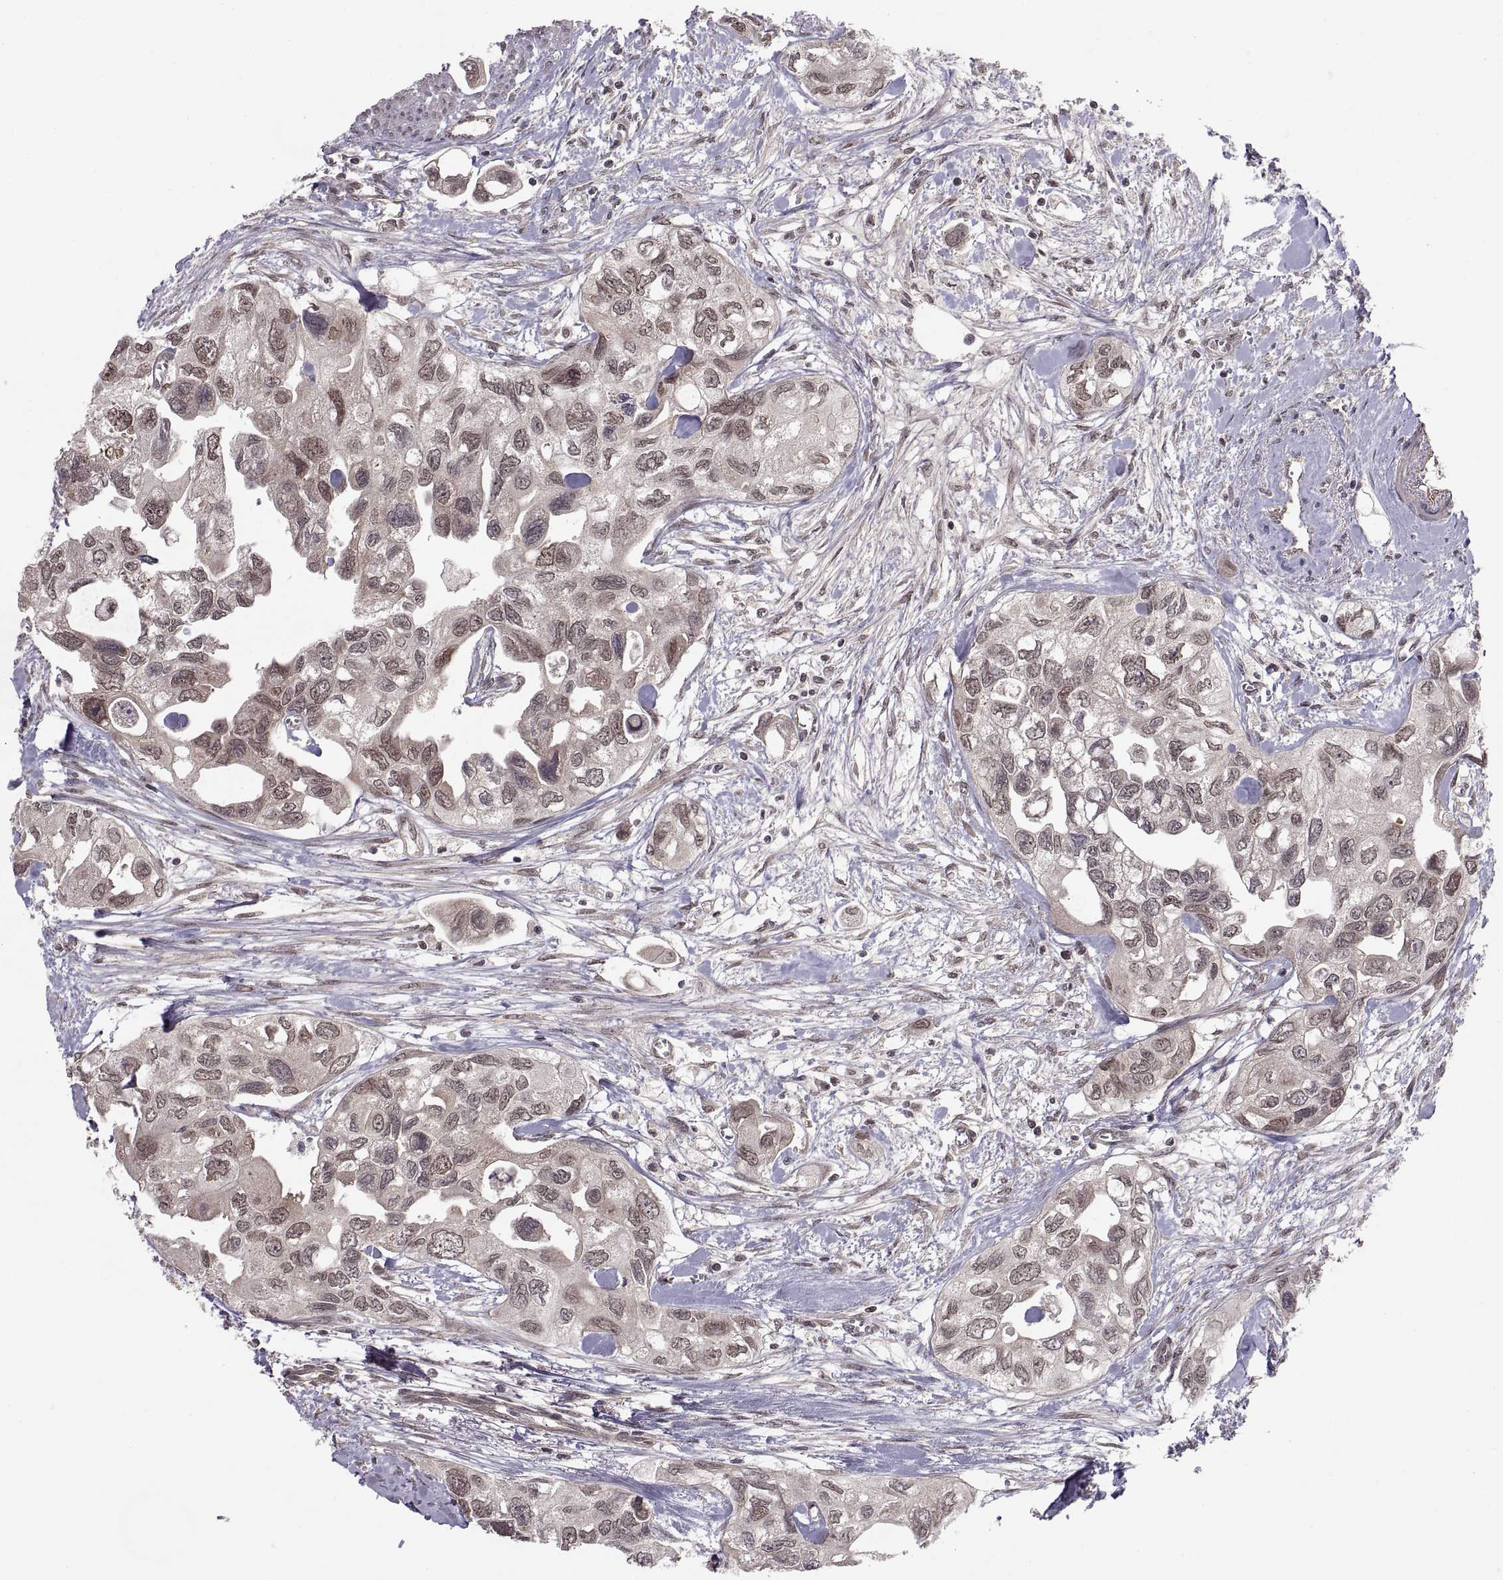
{"staining": {"intensity": "weak", "quantity": ">75%", "location": "cytoplasmic/membranous"}, "tissue": "urothelial cancer", "cell_type": "Tumor cells", "image_type": "cancer", "snomed": [{"axis": "morphology", "description": "Urothelial carcinoma, High grade"}, {"axis": "topography", "description": "Urinary bladder"}], "caption": "The immunohistochemical stain highlights weak cytoplasmic/membranous expression in tumor cells of urothelial cancer tissue.", "gene": "ABL2", "patient": {"sex": "male", "age": 59}}